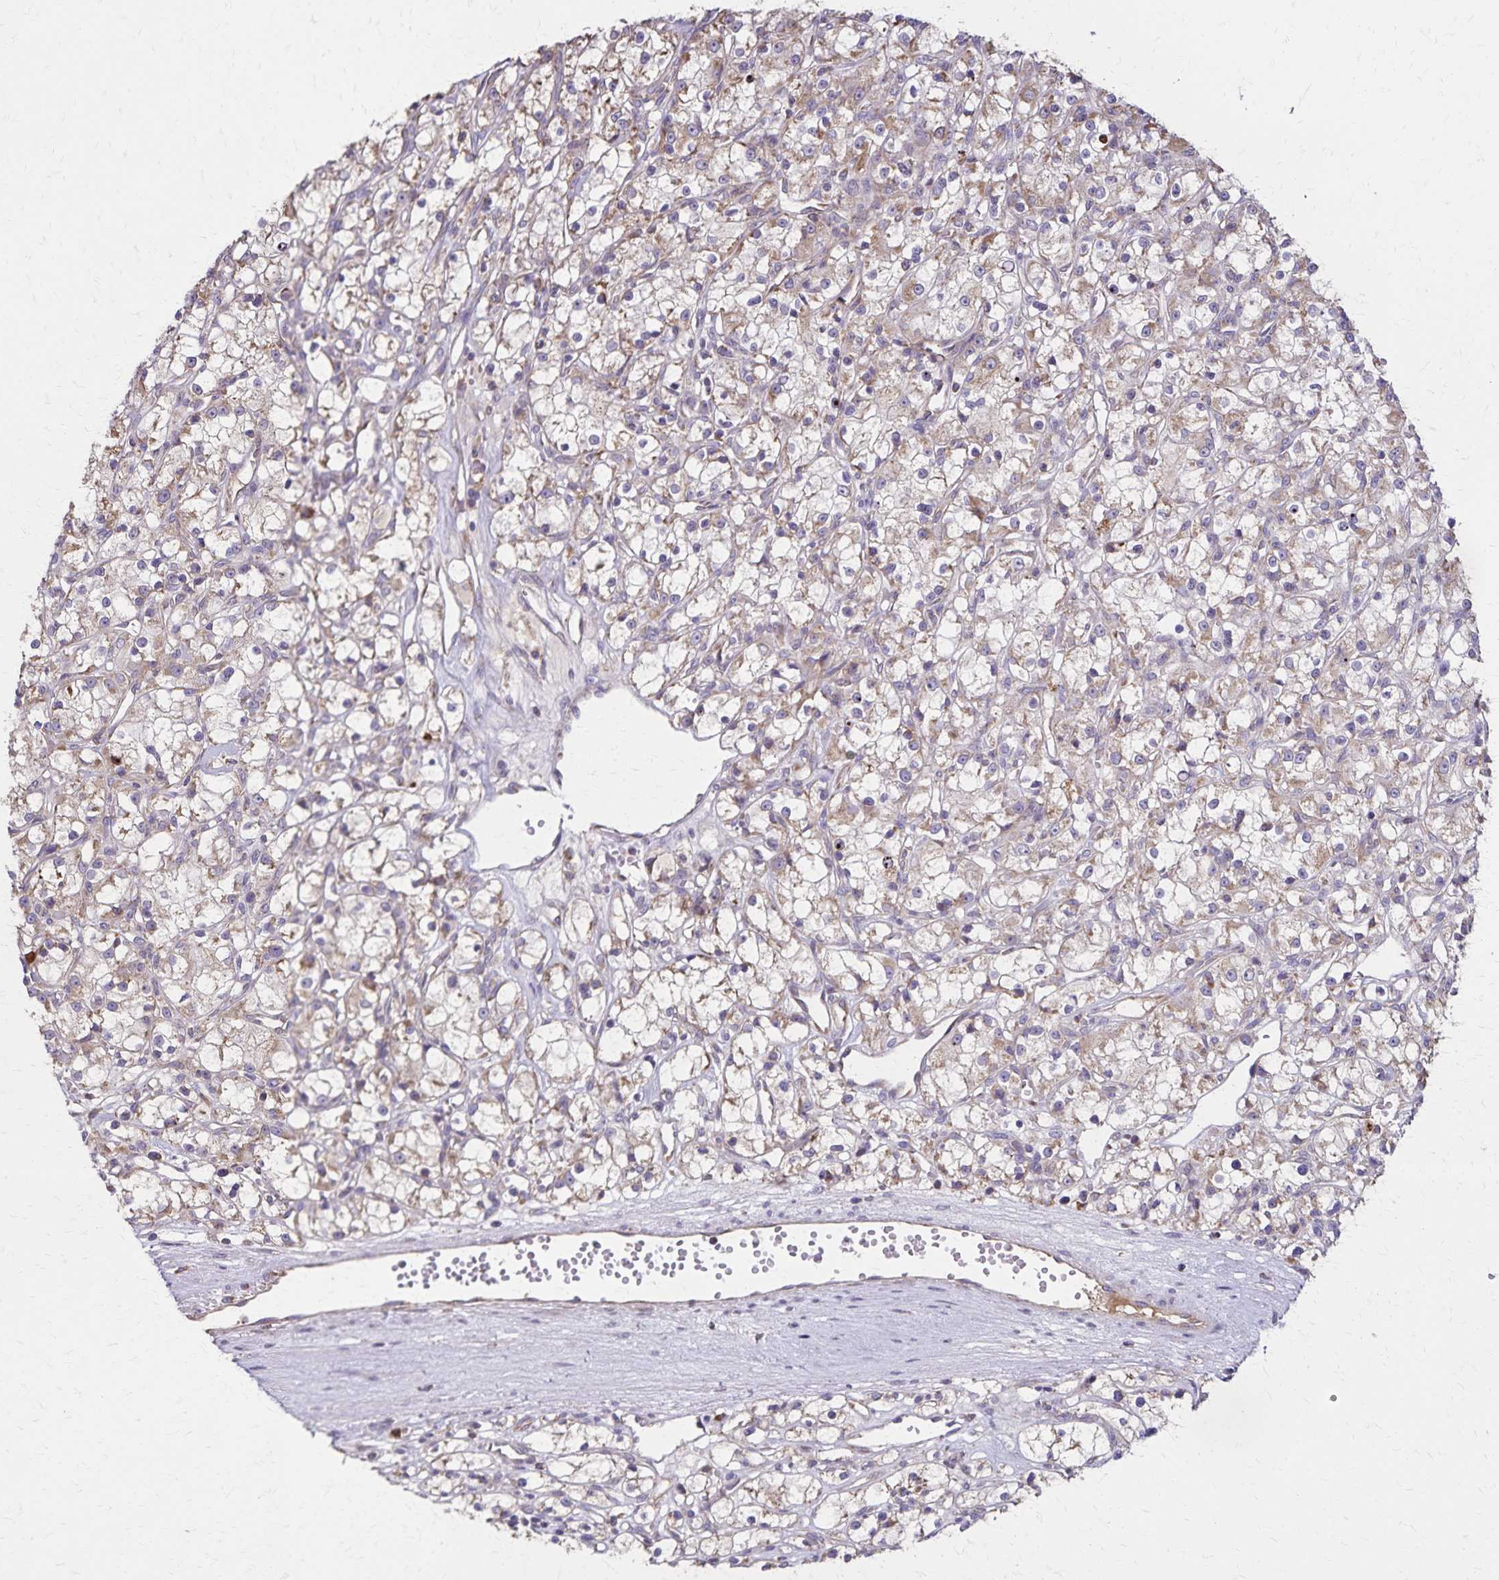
{"staining": {"intensity": "weak", "quantity": "<25%", "location": "cytoplasmic/membranous"}, "tissue": "renal cancer", "cell_type": "Tumor cells", "image_type": "cancer", "snomed": [{"axis": "morphology", "description": "Adenocarcinoma, NOS"}, {"axis": "topography", "description": "Kidney"}], "caption": "IHC micrograph of neoplastic tissue: renal cancer (adenocarcinoma) stained with DAB exhibits no significant protein staining in tumor cells. Nuclei are stained in blue.", "gene": "RNF10", "patient": {"sex": "female", "age": 59}}